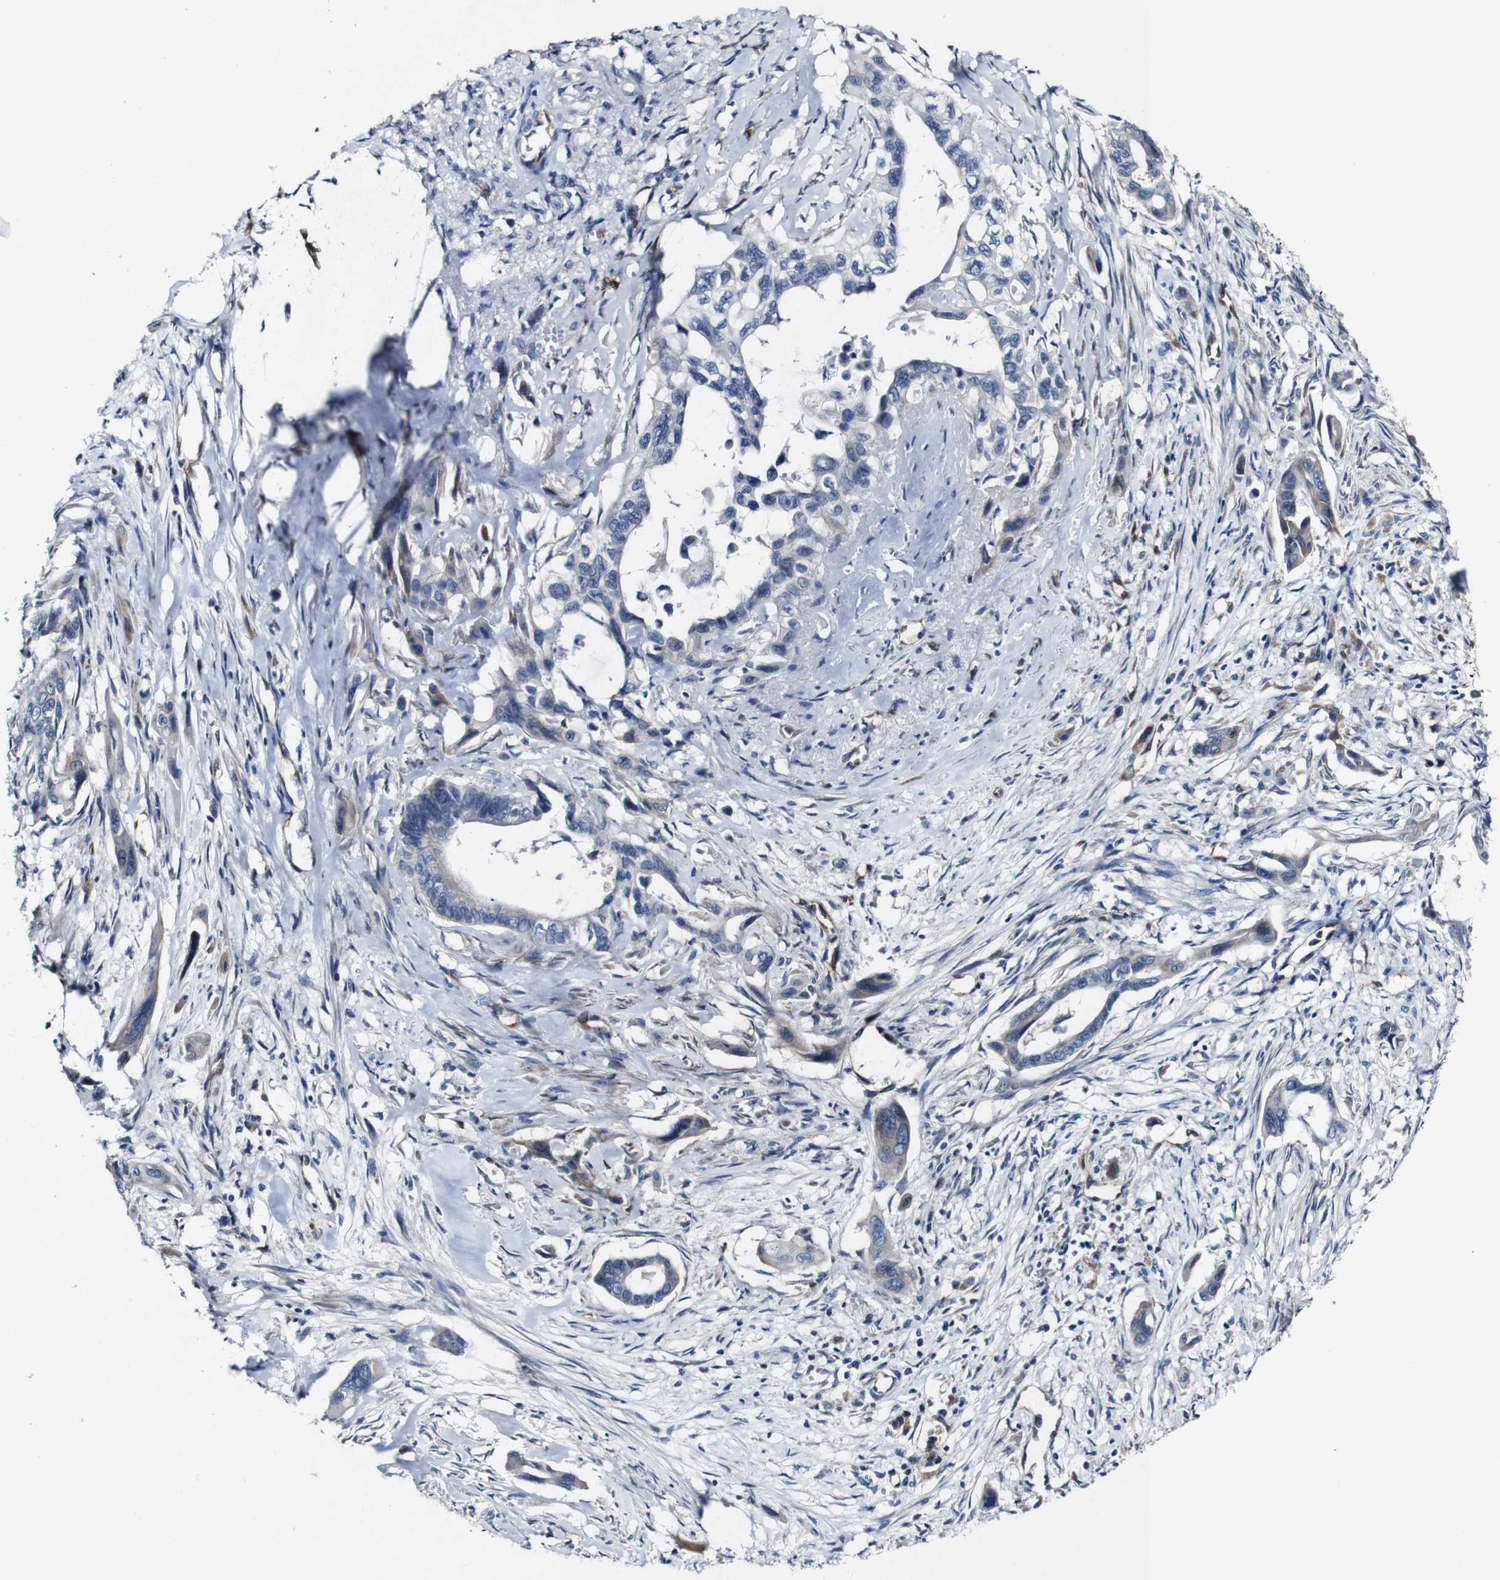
{"staining": {"intensity": "weak", "quantity": "<25%", "location": "cytoplasmic/membranous"}, "tissue": "pancreatic cancer", "cell_type": "Tumor cells", "image_type": "cancer", "snomed": [{"axis": "morphology", "description": "Adenocarcinoma, NOS"}, {"axis": "topography", "description": "Pancreas"}], "caption": "IHC histopathology image of neoplastic tissue: pancreatic cancer (adenocarcinoma) stained with DAB demonstrates no significant protein positivity in tumor cells. (DAB (3,3'-diaminobenzidine) IHC, high magnification).", "gene": "GRAMD1A", "patient": {"sex": "male", "age": 73}}